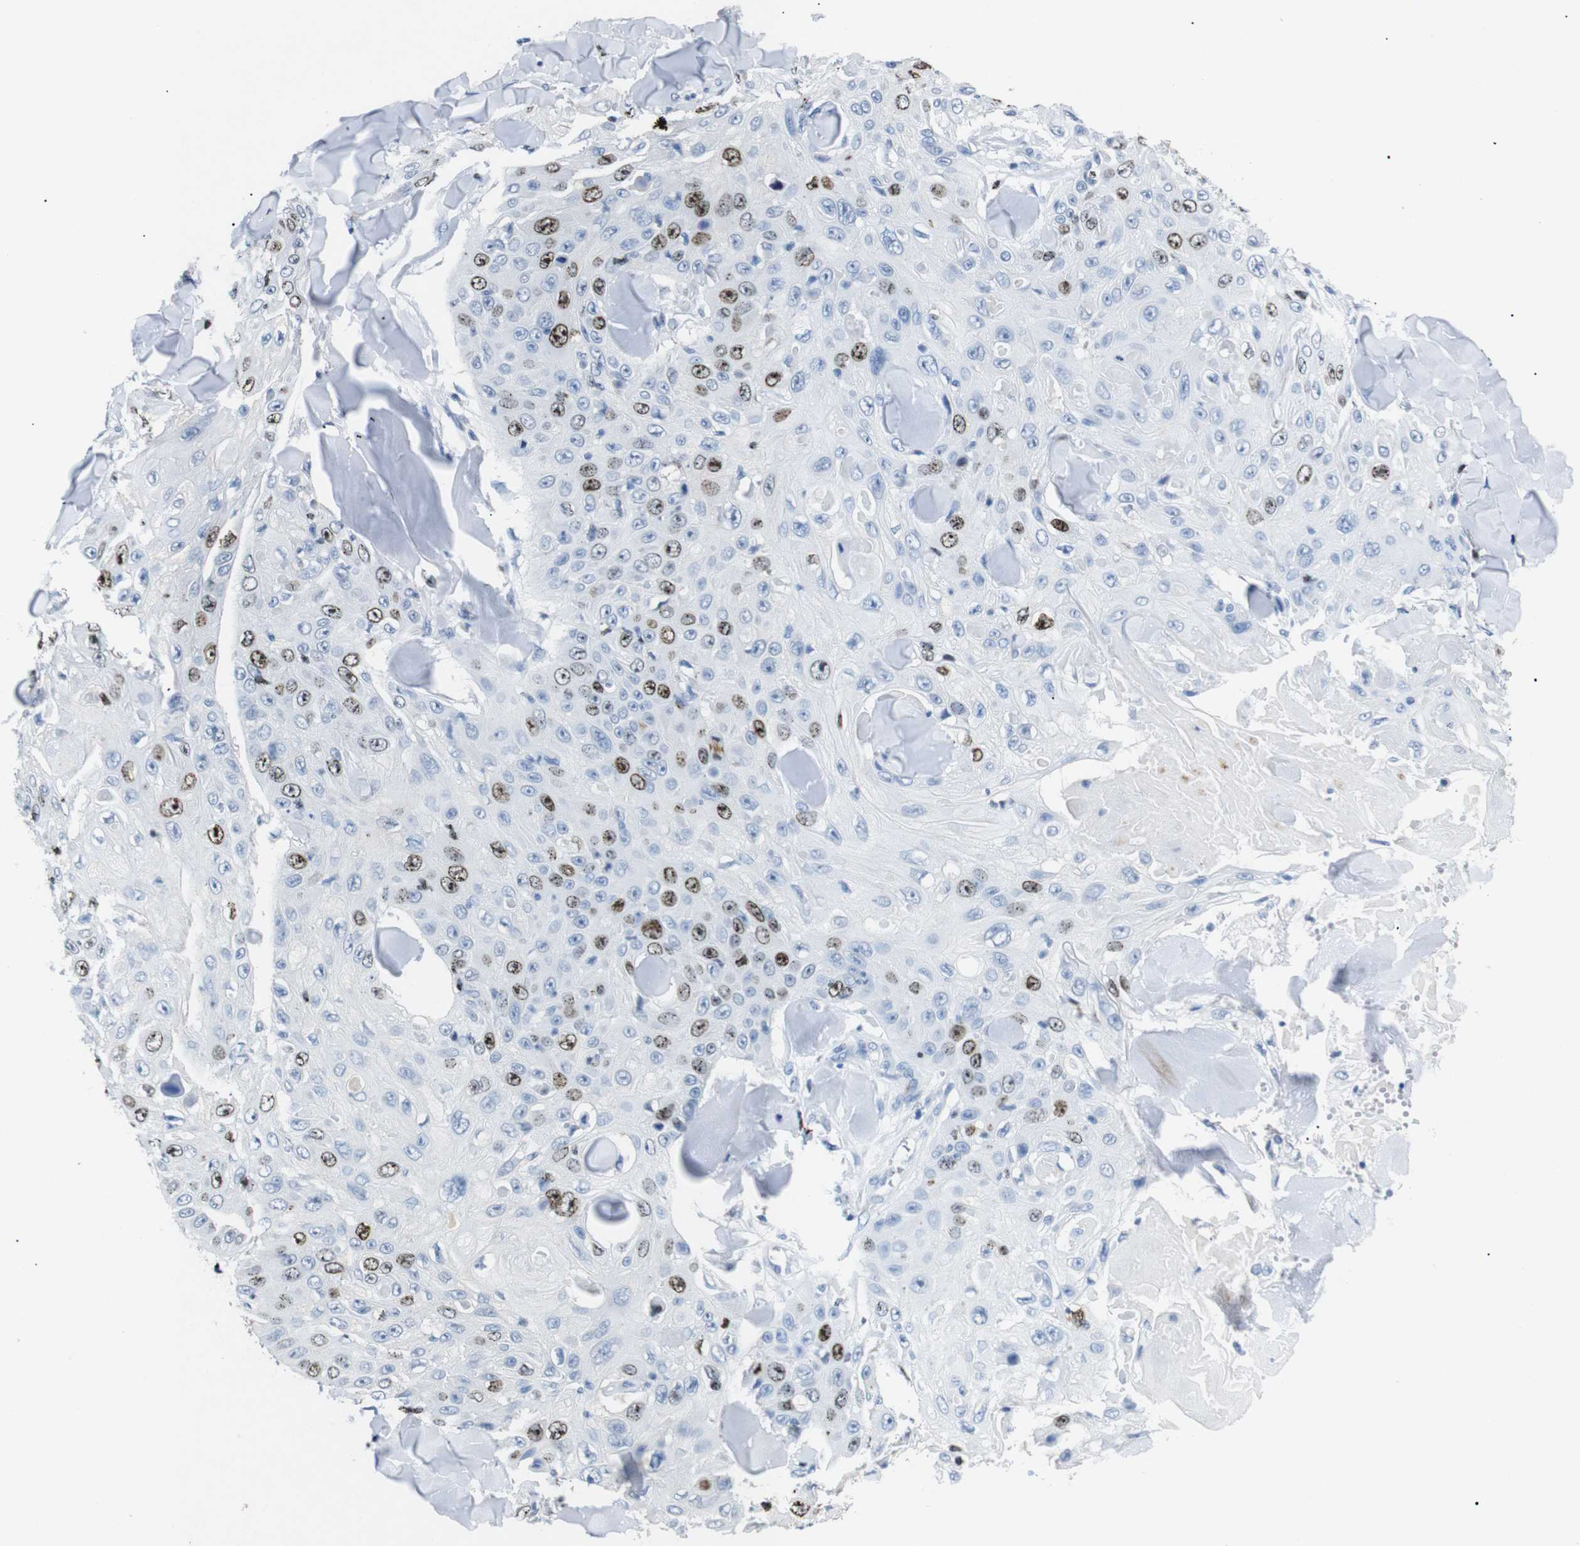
{"staining": {"intensity": "strong", "quantity": "<25%", "location": "nuclear"}, "tissue": "skin cancer", "cell_type": "Tumor cells", "image_type": "cancer", "snomed": [{"axis": "morphology", "description": "Squamous cell carcinoma, NOS"}, {"axis": "topography", "description": "Skin"}], "caption": "Immunohistochemistry of human skin cancer (squamous cell carcinoma) displays medium levels of strong nuclear staining in about <25% of tumor cells. The staining is performed using DAB brown chromogen to label protein expression. The nuclei are counter-stained blue using hematoxylin.", "gene": "INCENP", "patient": {"sex": "male", "age": 86}}